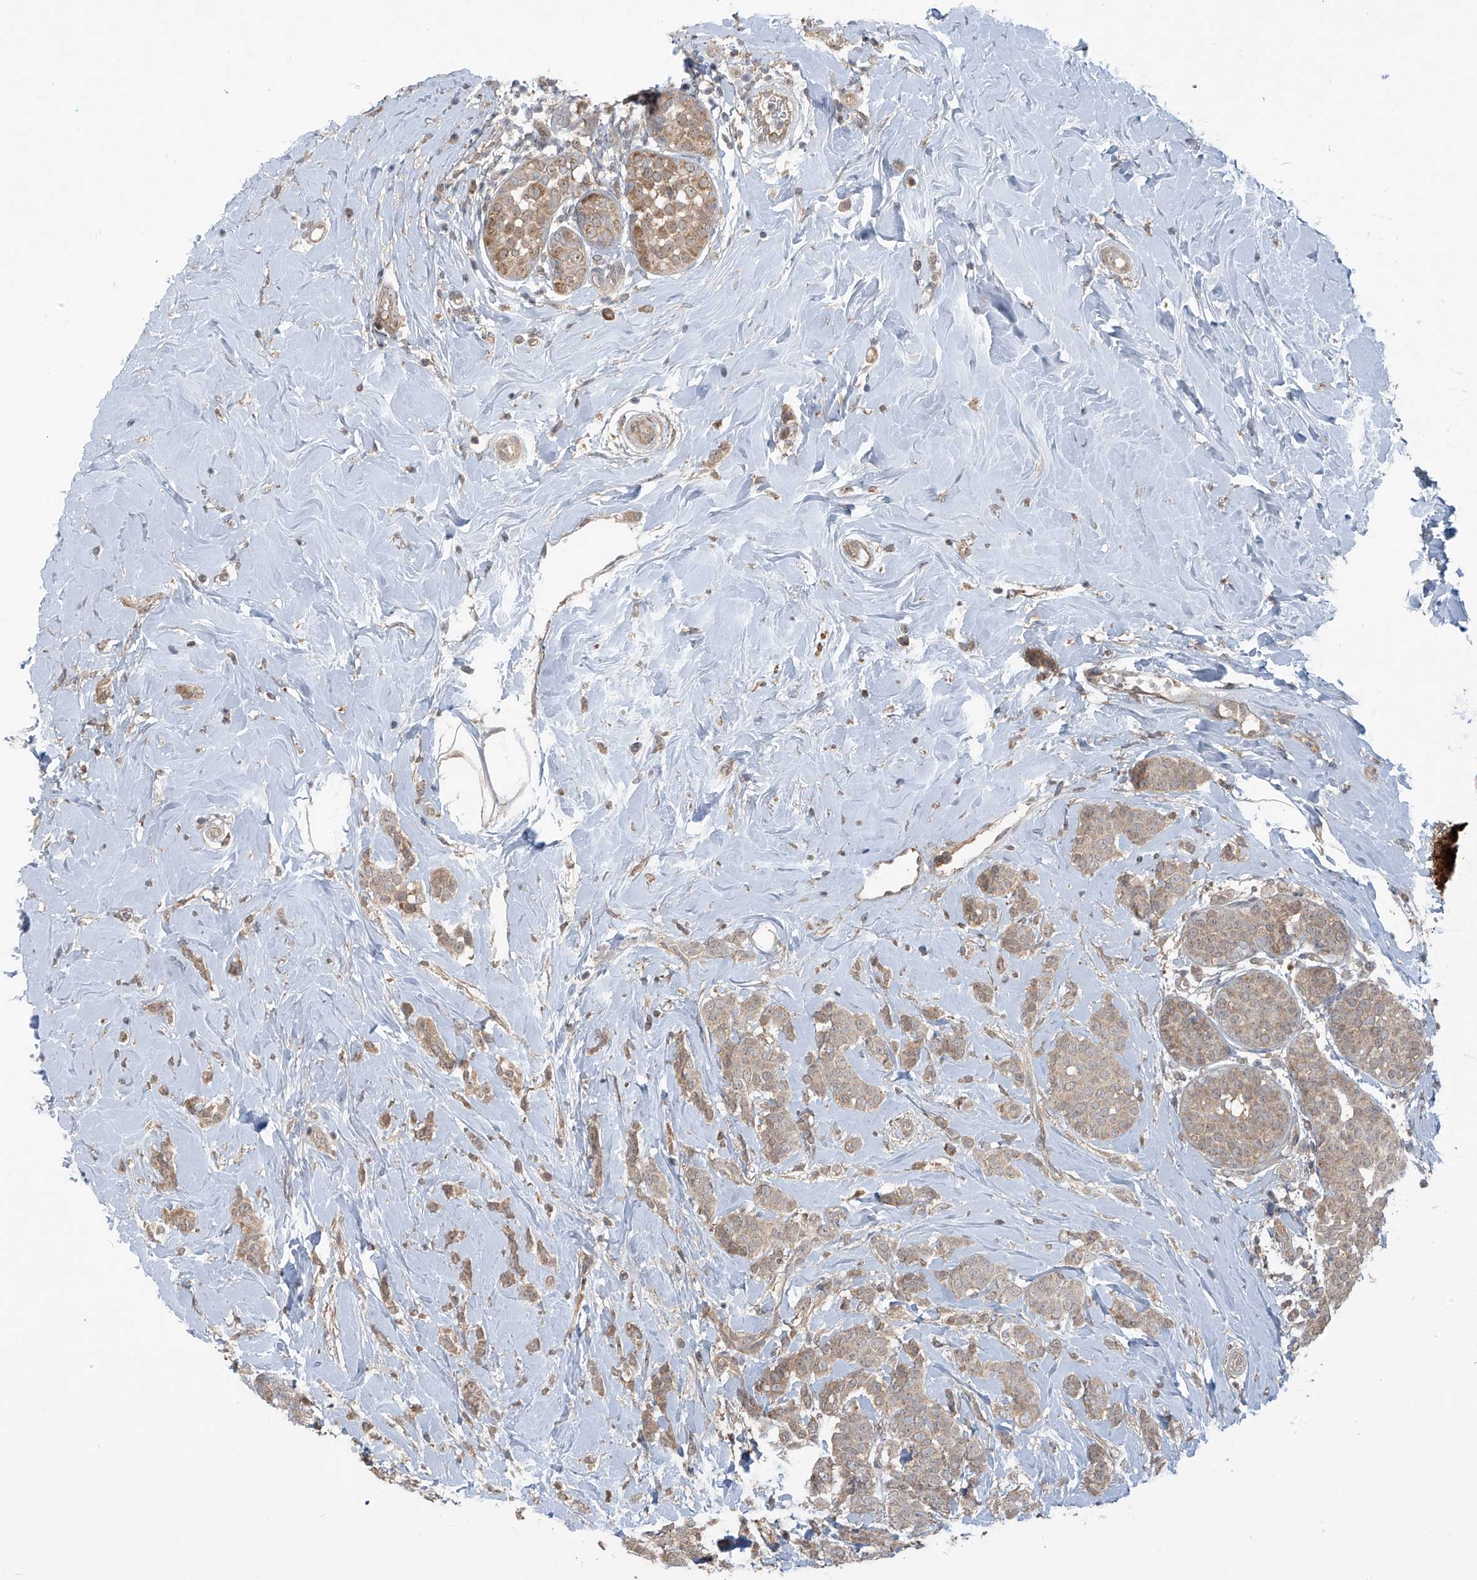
{"staining": {"intensity": "moderate", "quantity": ">75%", "location": "cytoplasmic/membranous"}, "tissue": "breast cancer", "cell_type": "Tumor cells", "image_type": "cancer", "snomed": [{"axis": "morphology", "description": "Lobular carcinoma, in situ"}, {"axis": "morphology", "description": "Lobular carcinoma"}, {"axis": "topography", "description": "Breast"}], "caption": "Brown immunohistochemical staining in breast lobular carcinoma displays moderate cytoplasmic/membranous expression in about >75% of tumor cells. The staining is performed using DAB brown chromogen to label protein expression. The nuclei are counter-stained blue using hematoxylin.", "gene": "KATNIP", "patient": {"sex": "female", "age": 41}}